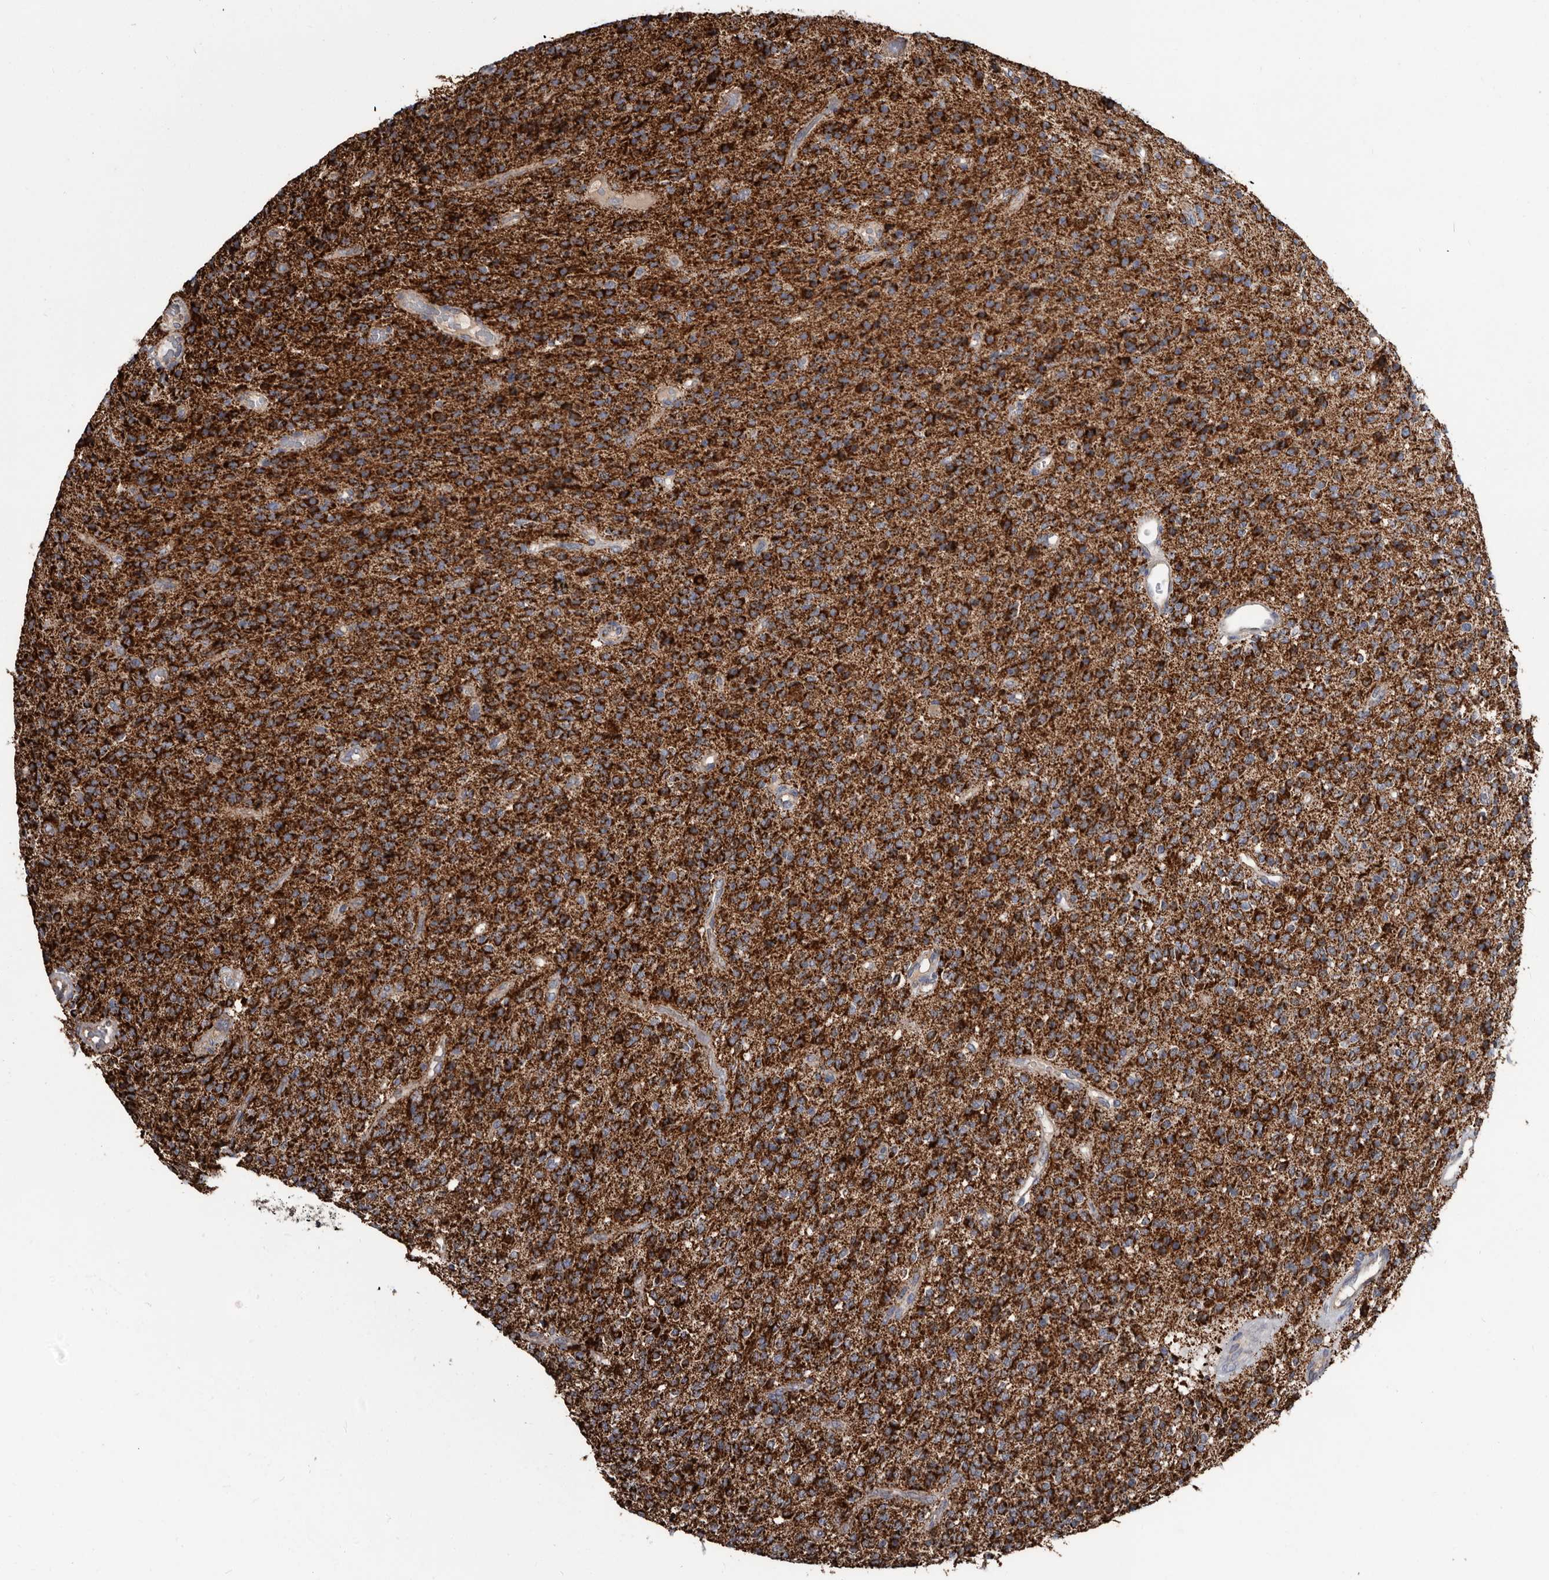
{"staining": {"intensity": "strong", "quantity": ">75%", "location": "cytoplasmic/membranous"}, "tissue": "glioma", "cell_type": "Tumor cells", "image_type": "cancer", "snomed": [{"axis": "morphology", "description": "Glioma, malignant, High grade"}, {"axis": "topography", "description": "Brain"}], "caption": "Approximately >75% of tumor cells in malignant glioma (high-grade) reveal strong cytoplasmic/membranous protein staining as visualized by brown immunohistochemical staining.", "gene": "ALDH5A1", "patient": {"sex": "male", "age": 34}}